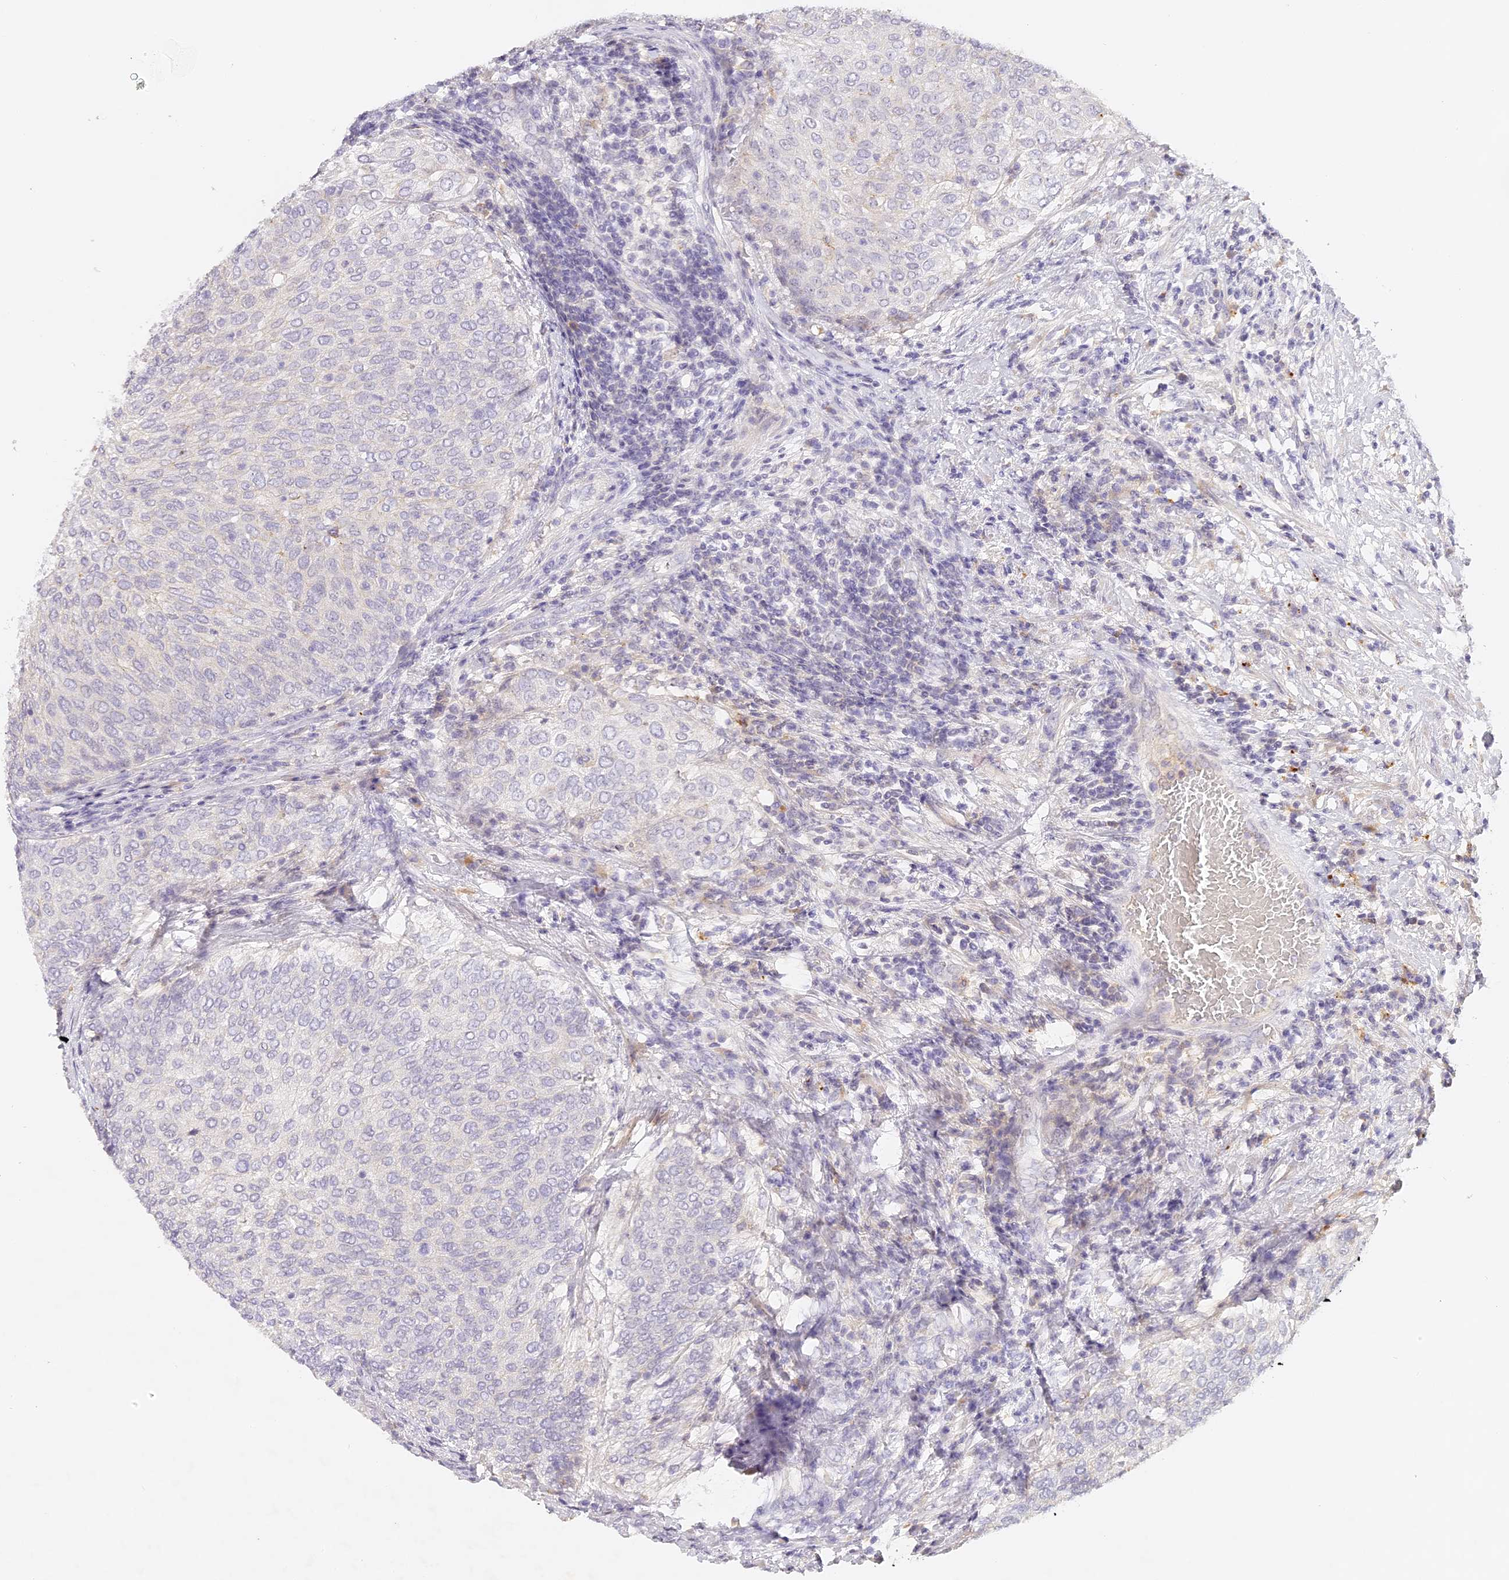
{"staining": {"intensity": "negative", "quantity": "none", "location": "none"}, "tissue": "urothelial cancer", "cell_type": "Tumor cells", "image_type": "cancer", "snomed": [{"axis": "morphology", "description": "Urothelial carcinoma, Low grade"}, {"axis": "topography", "description": "Urinary bladder"}], "caption": "Immunohistochemical staining of human urothelial carcinoma (low-grade) demonstrates no significant staining in tumor cells. The staining was performed using DAB to visualize the protein expression in brown, while the nuclei were stained in blue with hematoxylin (Magnification: 20x).", "gene": "ELL3", "patient": {"sex": "female", "age": 79}}